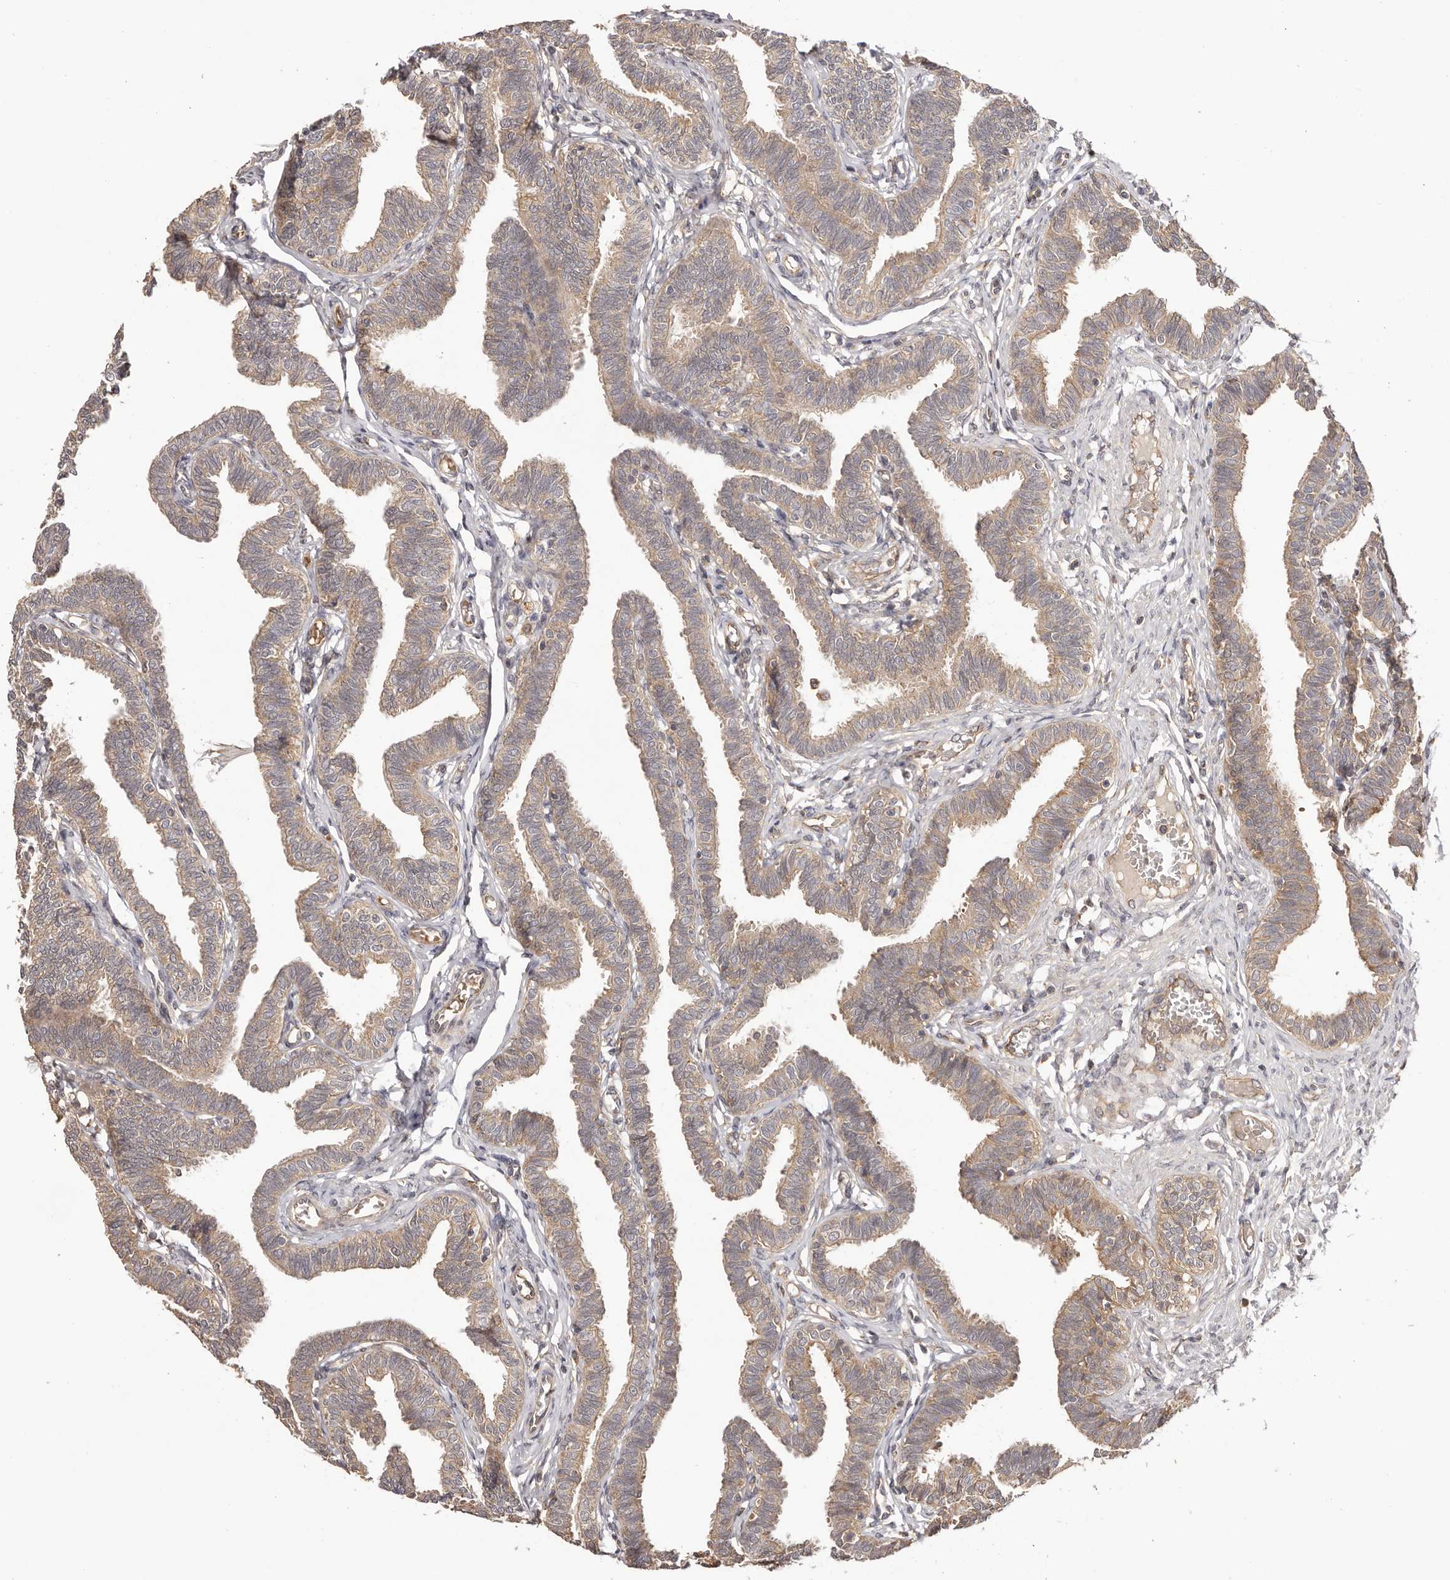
{"staining": {"intensity": "weak", "quantity": ">75%", "location": "cytoplasmic/membranous"}, "tissue": "fallopian tube", "cell_type": "Glandular cells", "image_type": "normal", "snomed": [{"axis": "morphology", "description": "Normal tissue, NOS"}, {"axis": "topography", "description": "Fallopian tube"}, {"axis": "topography", "description": "Ovary"}], "caption": "A brown stain highlights weak cytoplasmic/membranous expression of a protein in glandular cells of unremarkable fallopian tube.", "gene": "UBR2", "patient": {"sex": "female", "age": 23}}